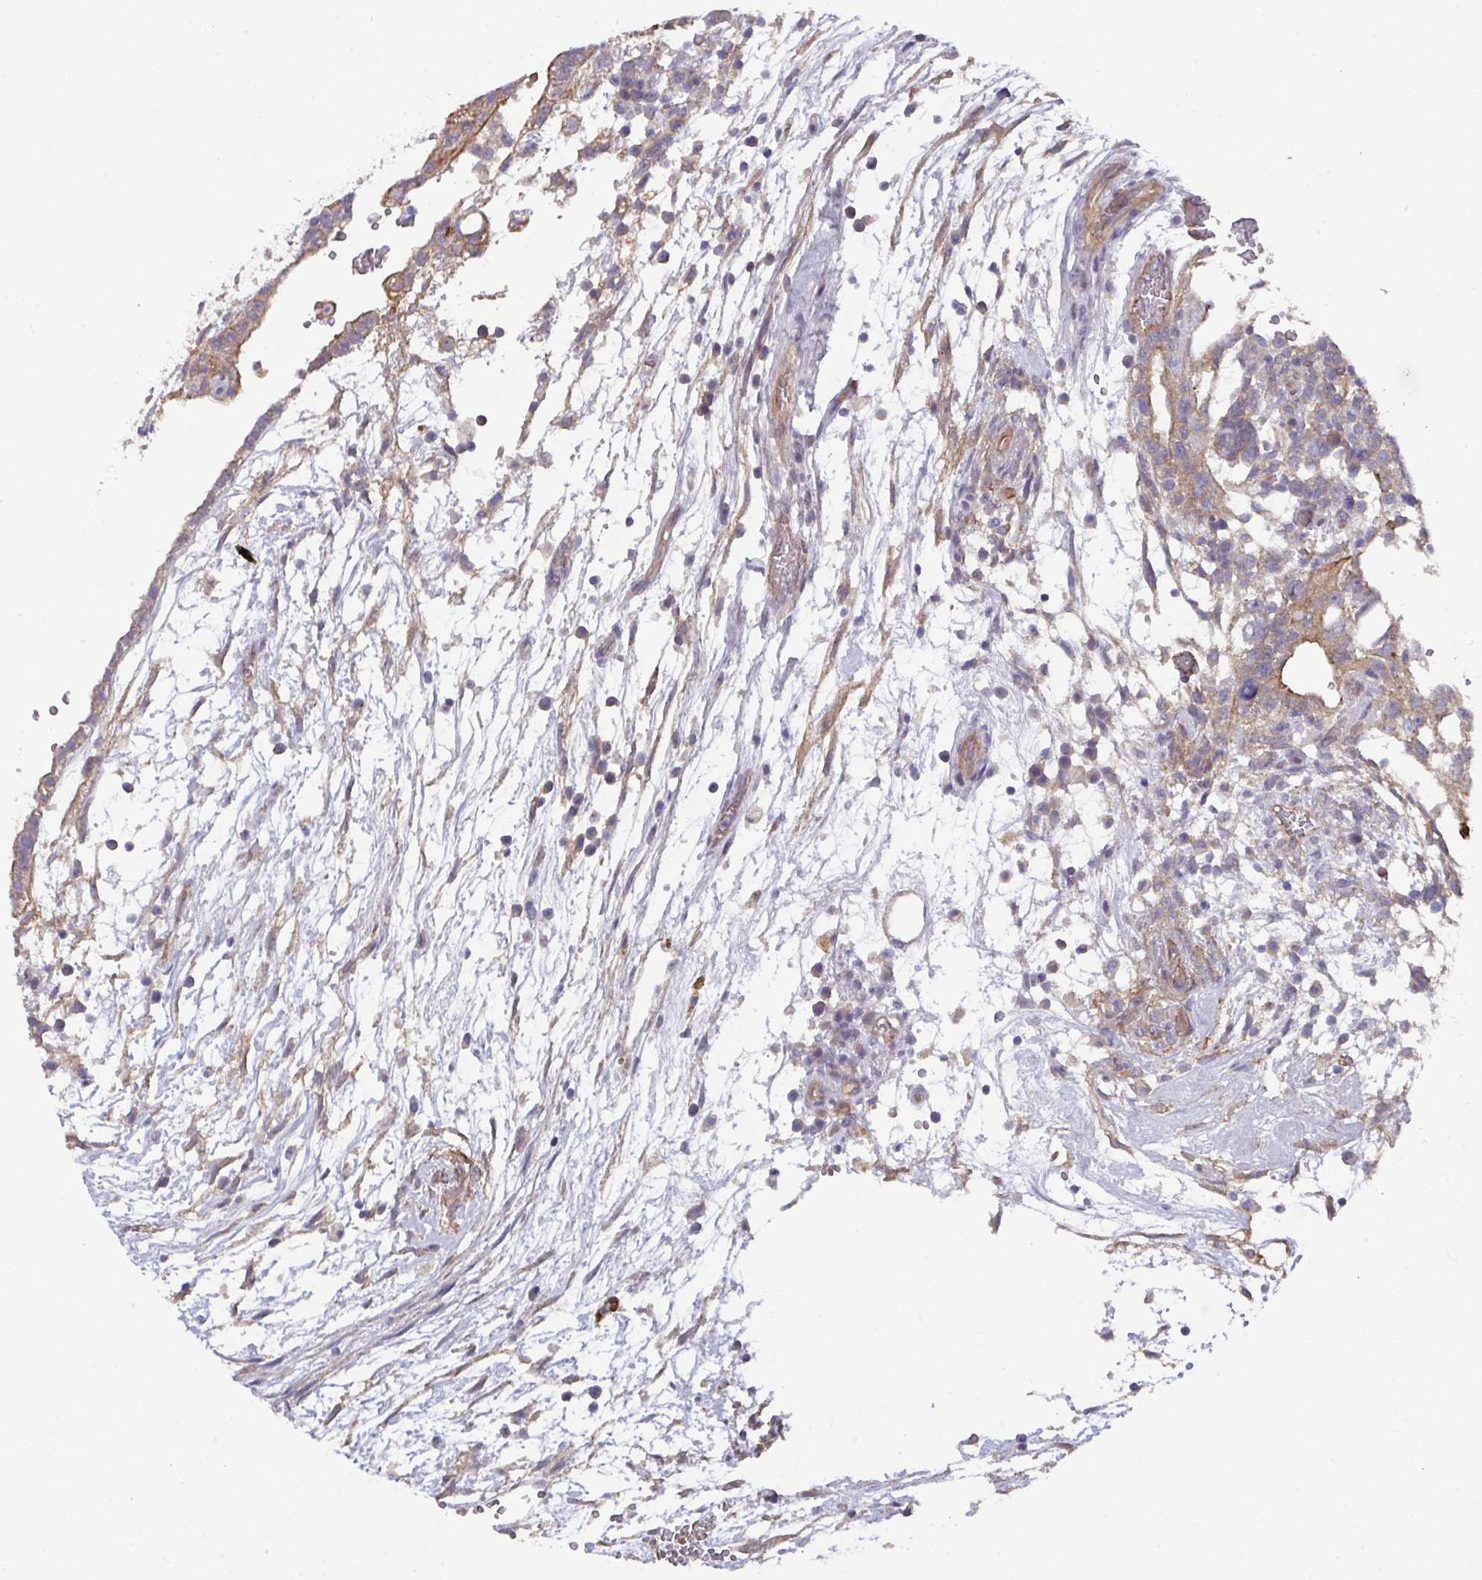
{"staining": {"intensity": "moderate", "quantity": "<25%", "location": "cytoplasmic/membranous"}, "tissue": "testis cancer", "cell_type": "Tumor cells", "image_type": "cancer", "snomed": [{"axis": "morphology", "description": "Carcinoma, Embryonal, NOS"}, {"axis": "topography", "description": "Testis"}], "caption": "Immunohistochemistry of human testis cancer displays low levels of moderate cytoplasmic/membranous expression in about <25% of tumor cells.", "gene": "PRR5", "patient": {"sex": "male", "age": 32}}